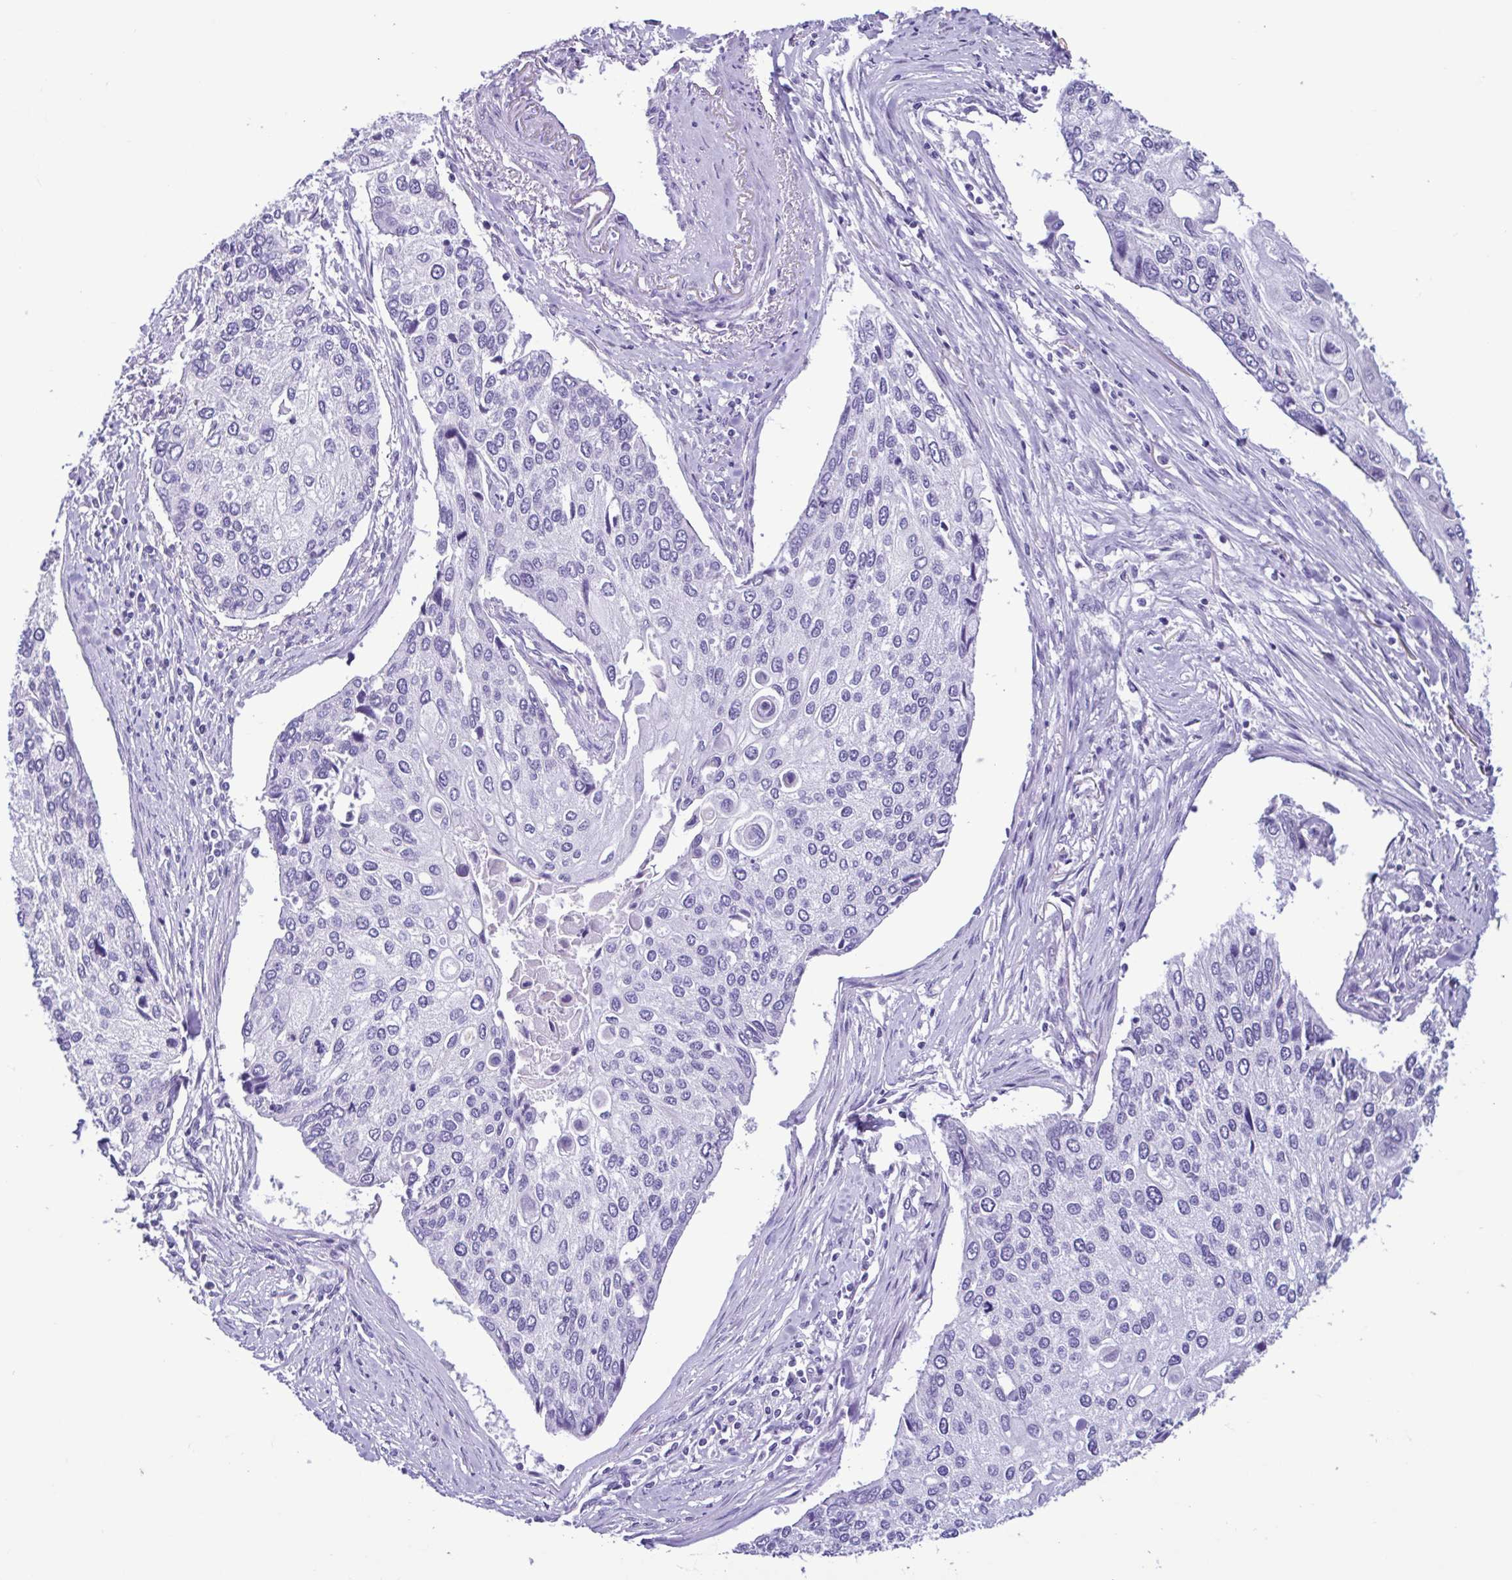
{"staining": {"intensity": "negative", "quantity": "none", "location": "none"}, "tissue": "lung cancer", "cell_type": "Tumor cells", "image_type": "cancer", "snomed": [{"axis": "morphology", "description": "Squamous cell carcinoma, NOS"}, {"axis": "morphology", "description": "Squamous cell carcinoma, metastatic, NOS"}, {"axis": "topography", "description": "Lung"}], "caption": "Tumor cells are negative for brown protein staining in lung squamous cell carcinoma.", "gene": "CBY2", "patient": {"sex": "male", "age": 63}}